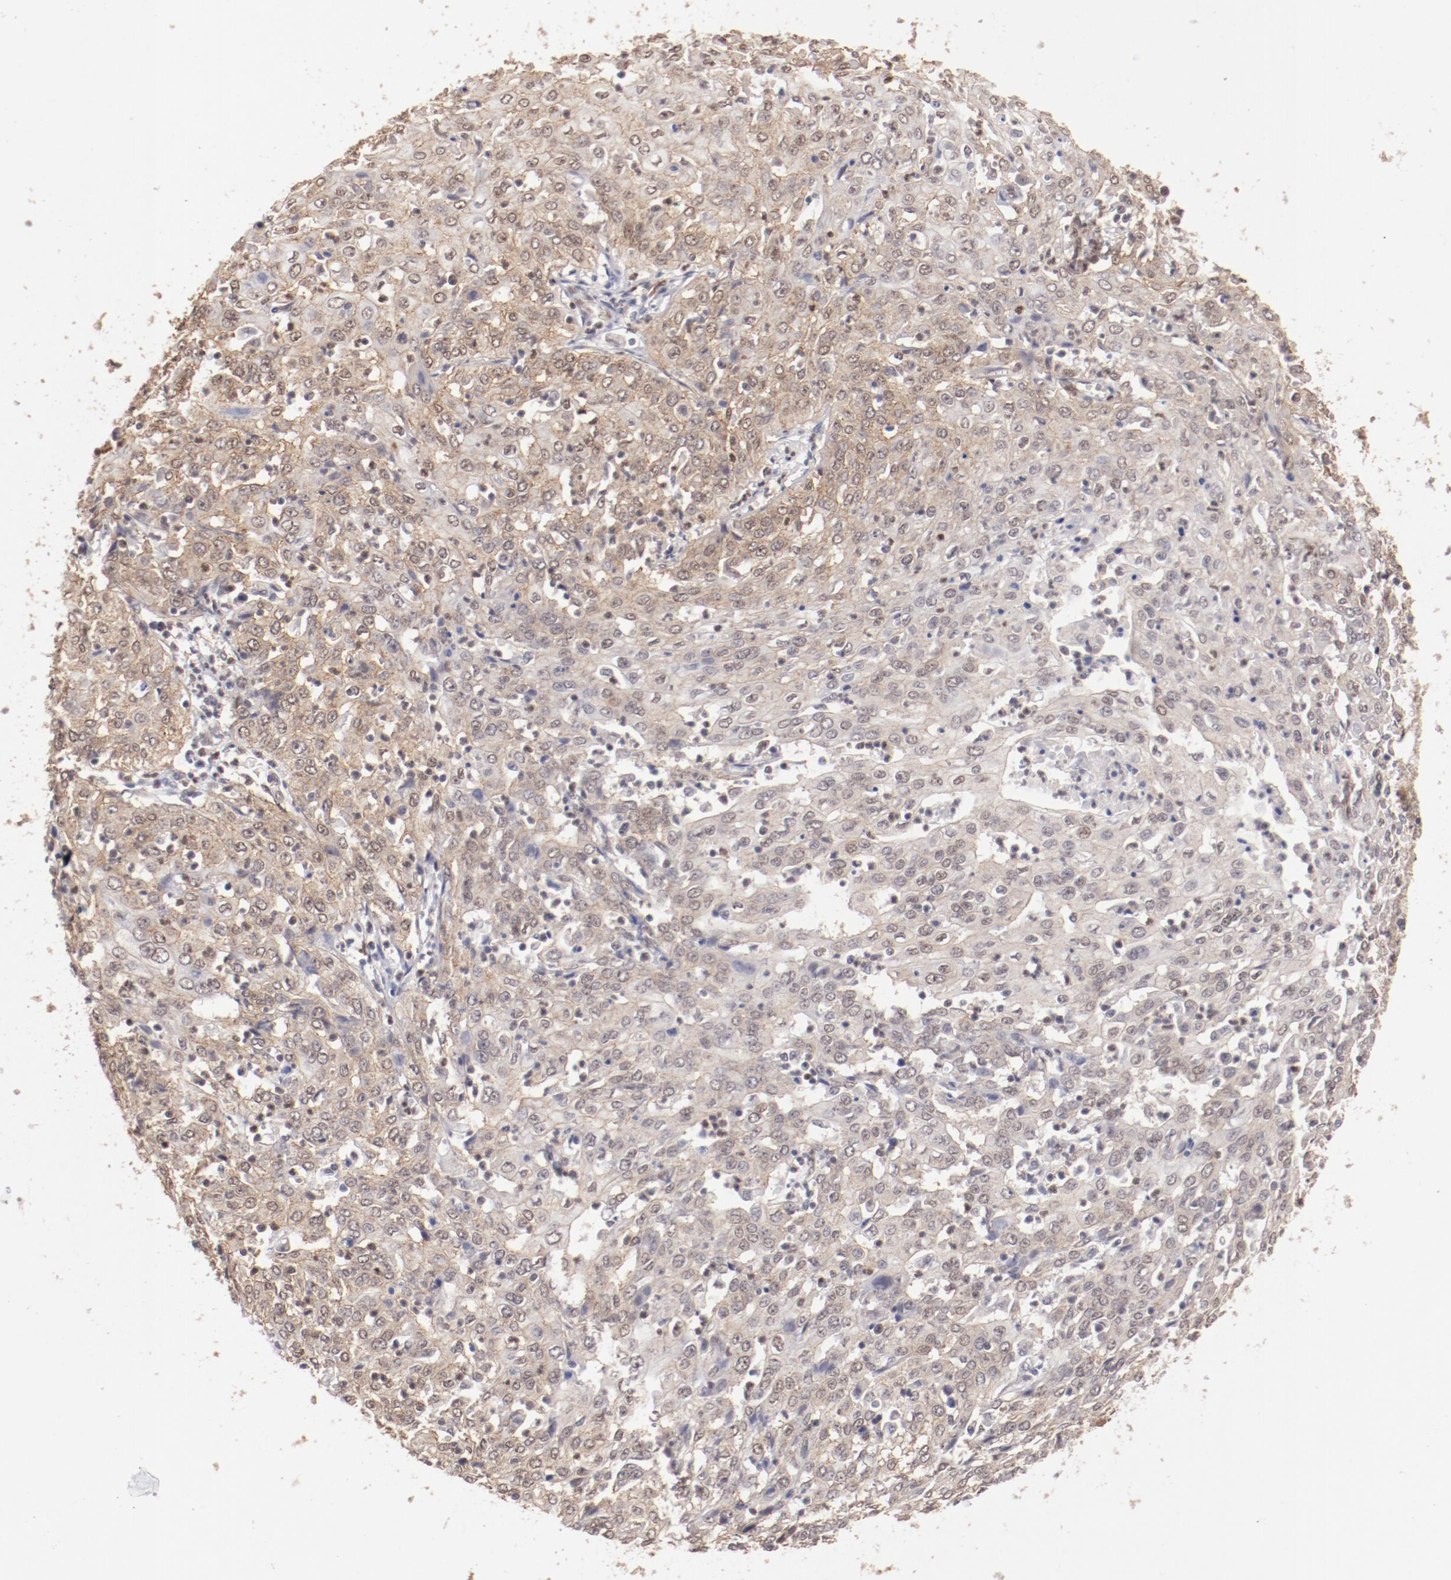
{"staining": {"intensity": "weak", "quantity": ">75%", "location": "cytoplasmic/membranous"}, "tissue": "cervical cancer", "cell_type": "Tumor cells", "image_type": "cancer", "snomed": [{"axis": "morphology", "description": "Squamous cell carcinoma, NOS"}, {"axis": "topography", "description": "Cervix"}], "caption": "Protein positivity by IHC reveals weak cytoplasmic/membranous staining in approximately >75% of tumor cells in cervical cancer. (IHC, brightfield microscopy, high magnification).", "gene": "NFE2", "patient": {"sex": "female", "age": 39}}